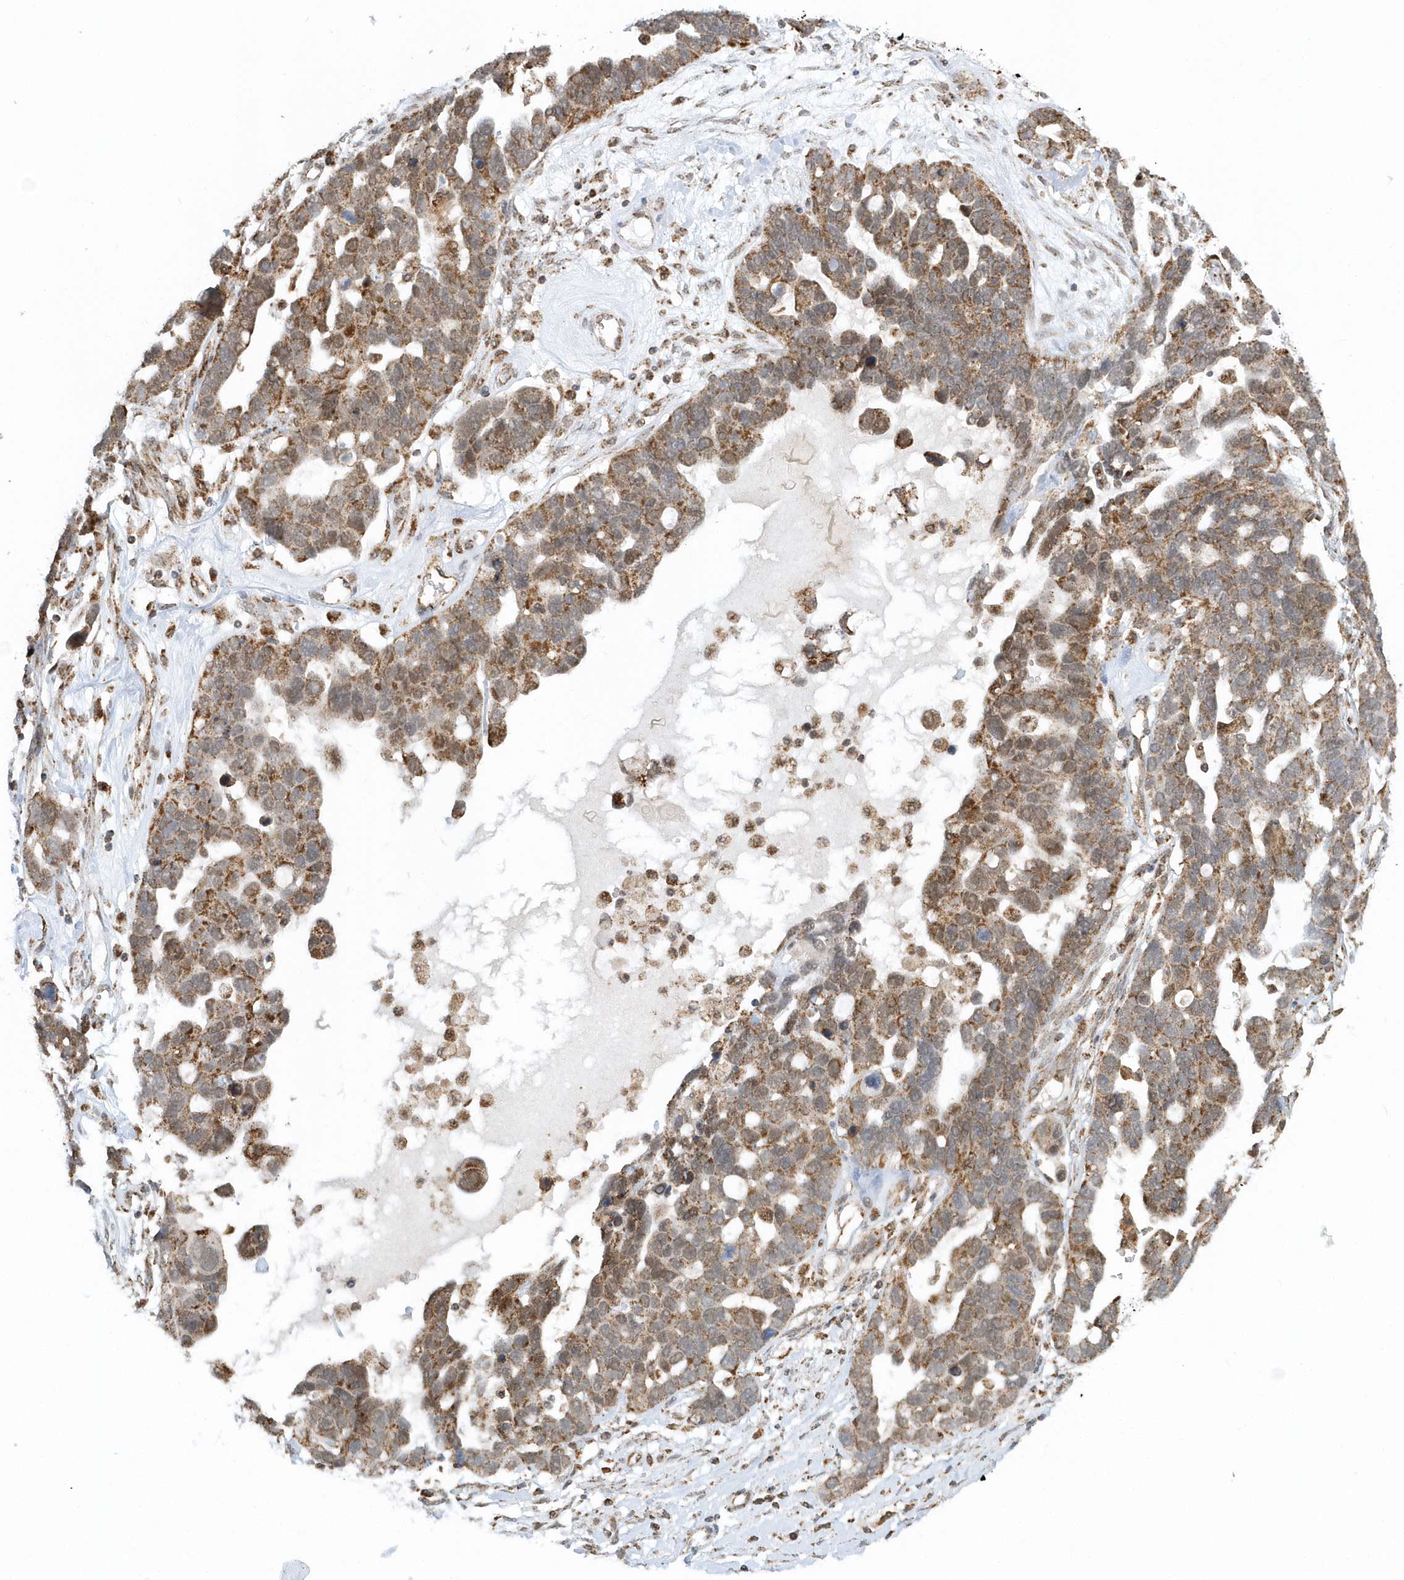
{"staining": {"intensity": "moderate", "quantity": ">75%", "location": "cytoplasmic/membranous,nuclear"}, "tissue": "ovarian cancer", "cell_type": "Tumor cells", "image_type": "cancer", "snomed": [{"axis": "morphology", "description": "Cystadenocarcinoma, serous, NOS"}, {"axis": "topography", "description": "Ovary"}], "caption": "DAB immunohistochemical staining of ovarian serous cystadenocarcinoma shows moderate cytoplasmic/membranous and nuclear protein expression in approximately >75% of tumor cells. Nuclei are stained in blue.", "gene": "PSMD6", "patient": {"sex": "female", "age": 54}}